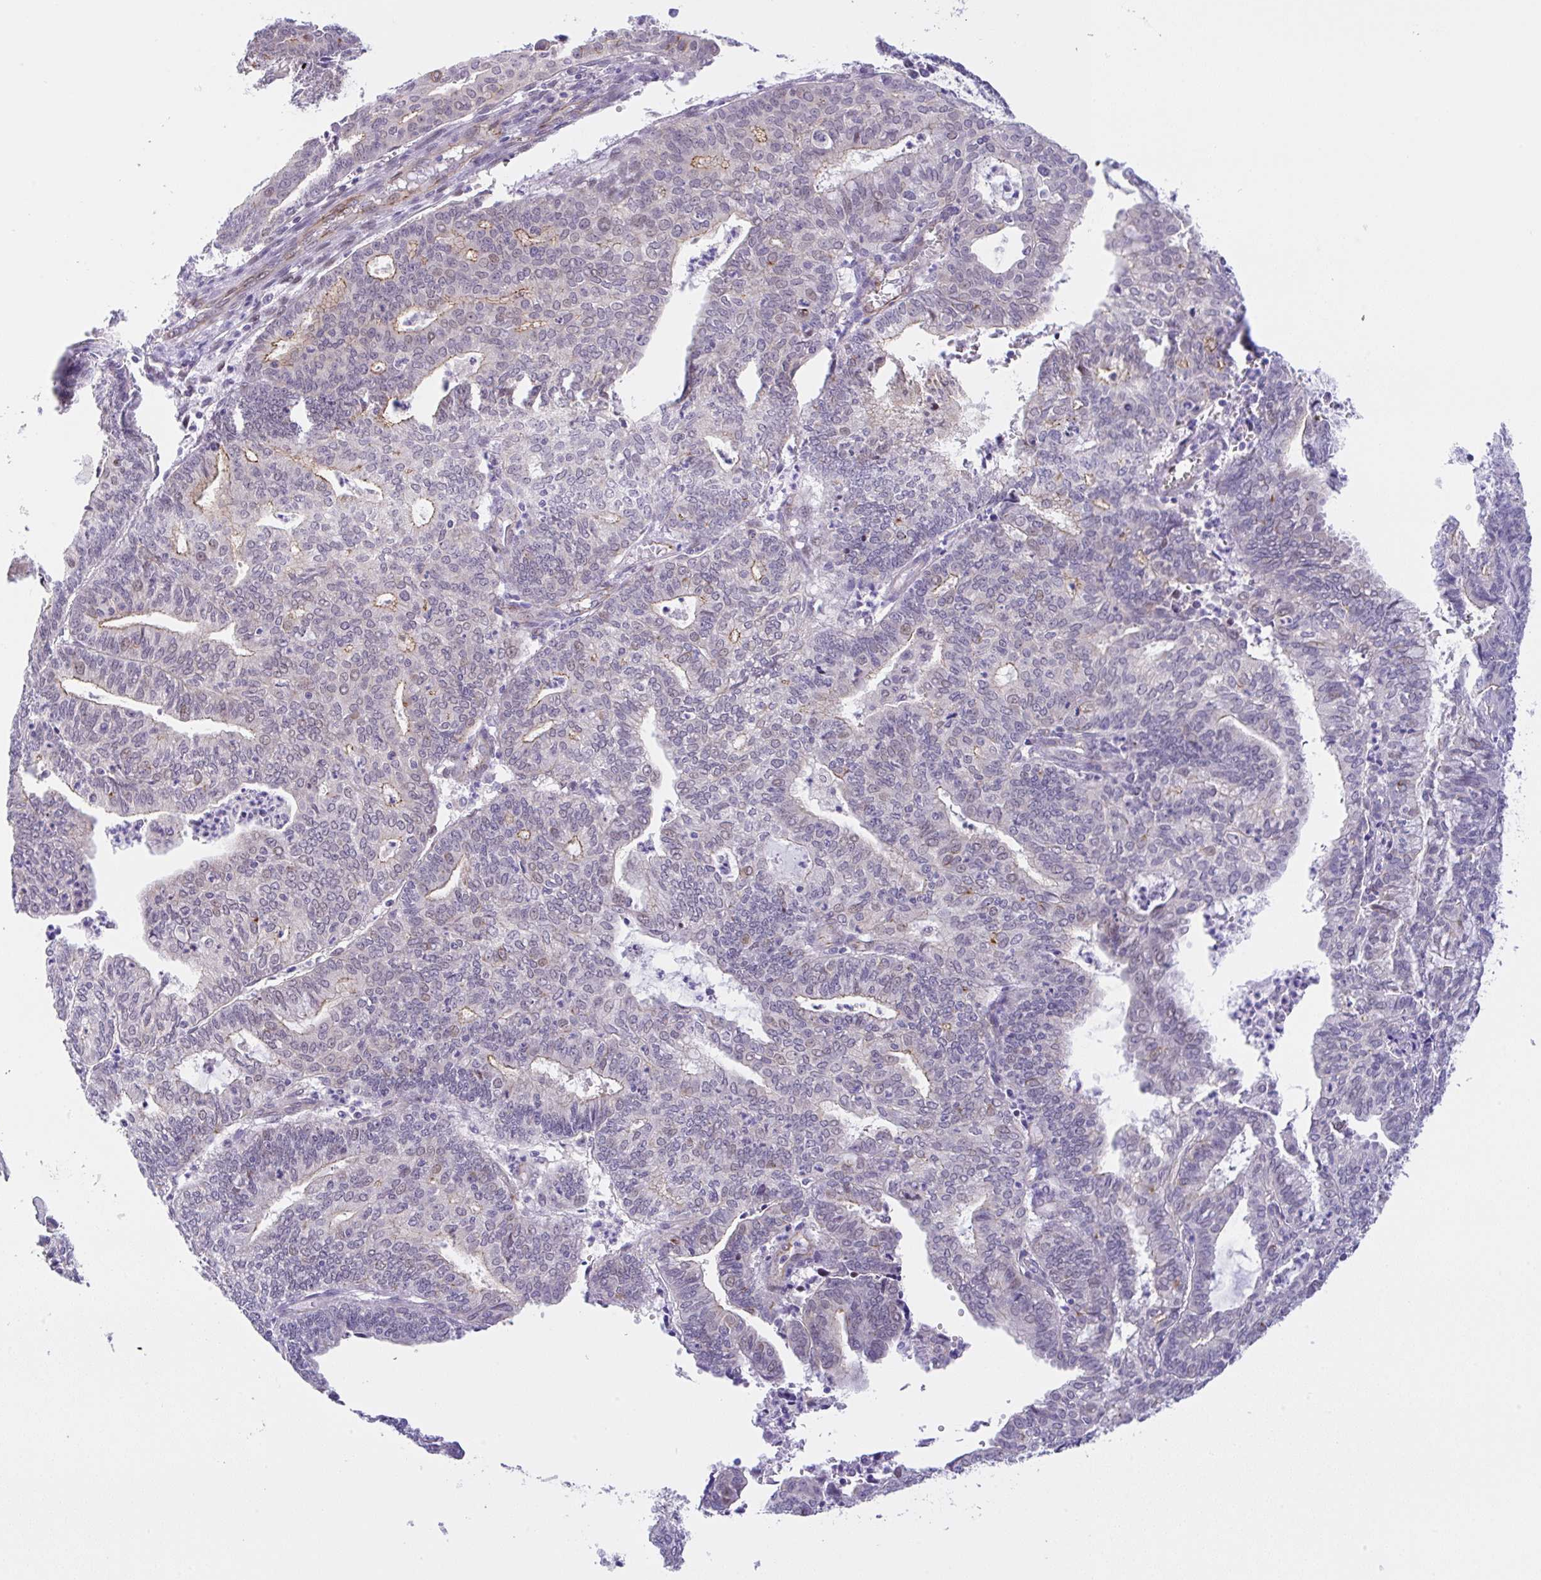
{"staining": {"intensity": "negative", "quantity": "none", "location": "none"}, "tissue": "endometrial cancer", "cell_type": "Tumor cells", "image_type": "cancer", "snomed": [{"axis": "morphology", "description": "Adenocarcinoma, NOS"}, {"axis": "topography", "description": "Endometrium"}], "caption": "Endometrial cancer was stained to show a protein in brown. There is no significant staining in tumor cells.", "gene": "CGNL1", "patient": {"sex": "female", "age": 61}}